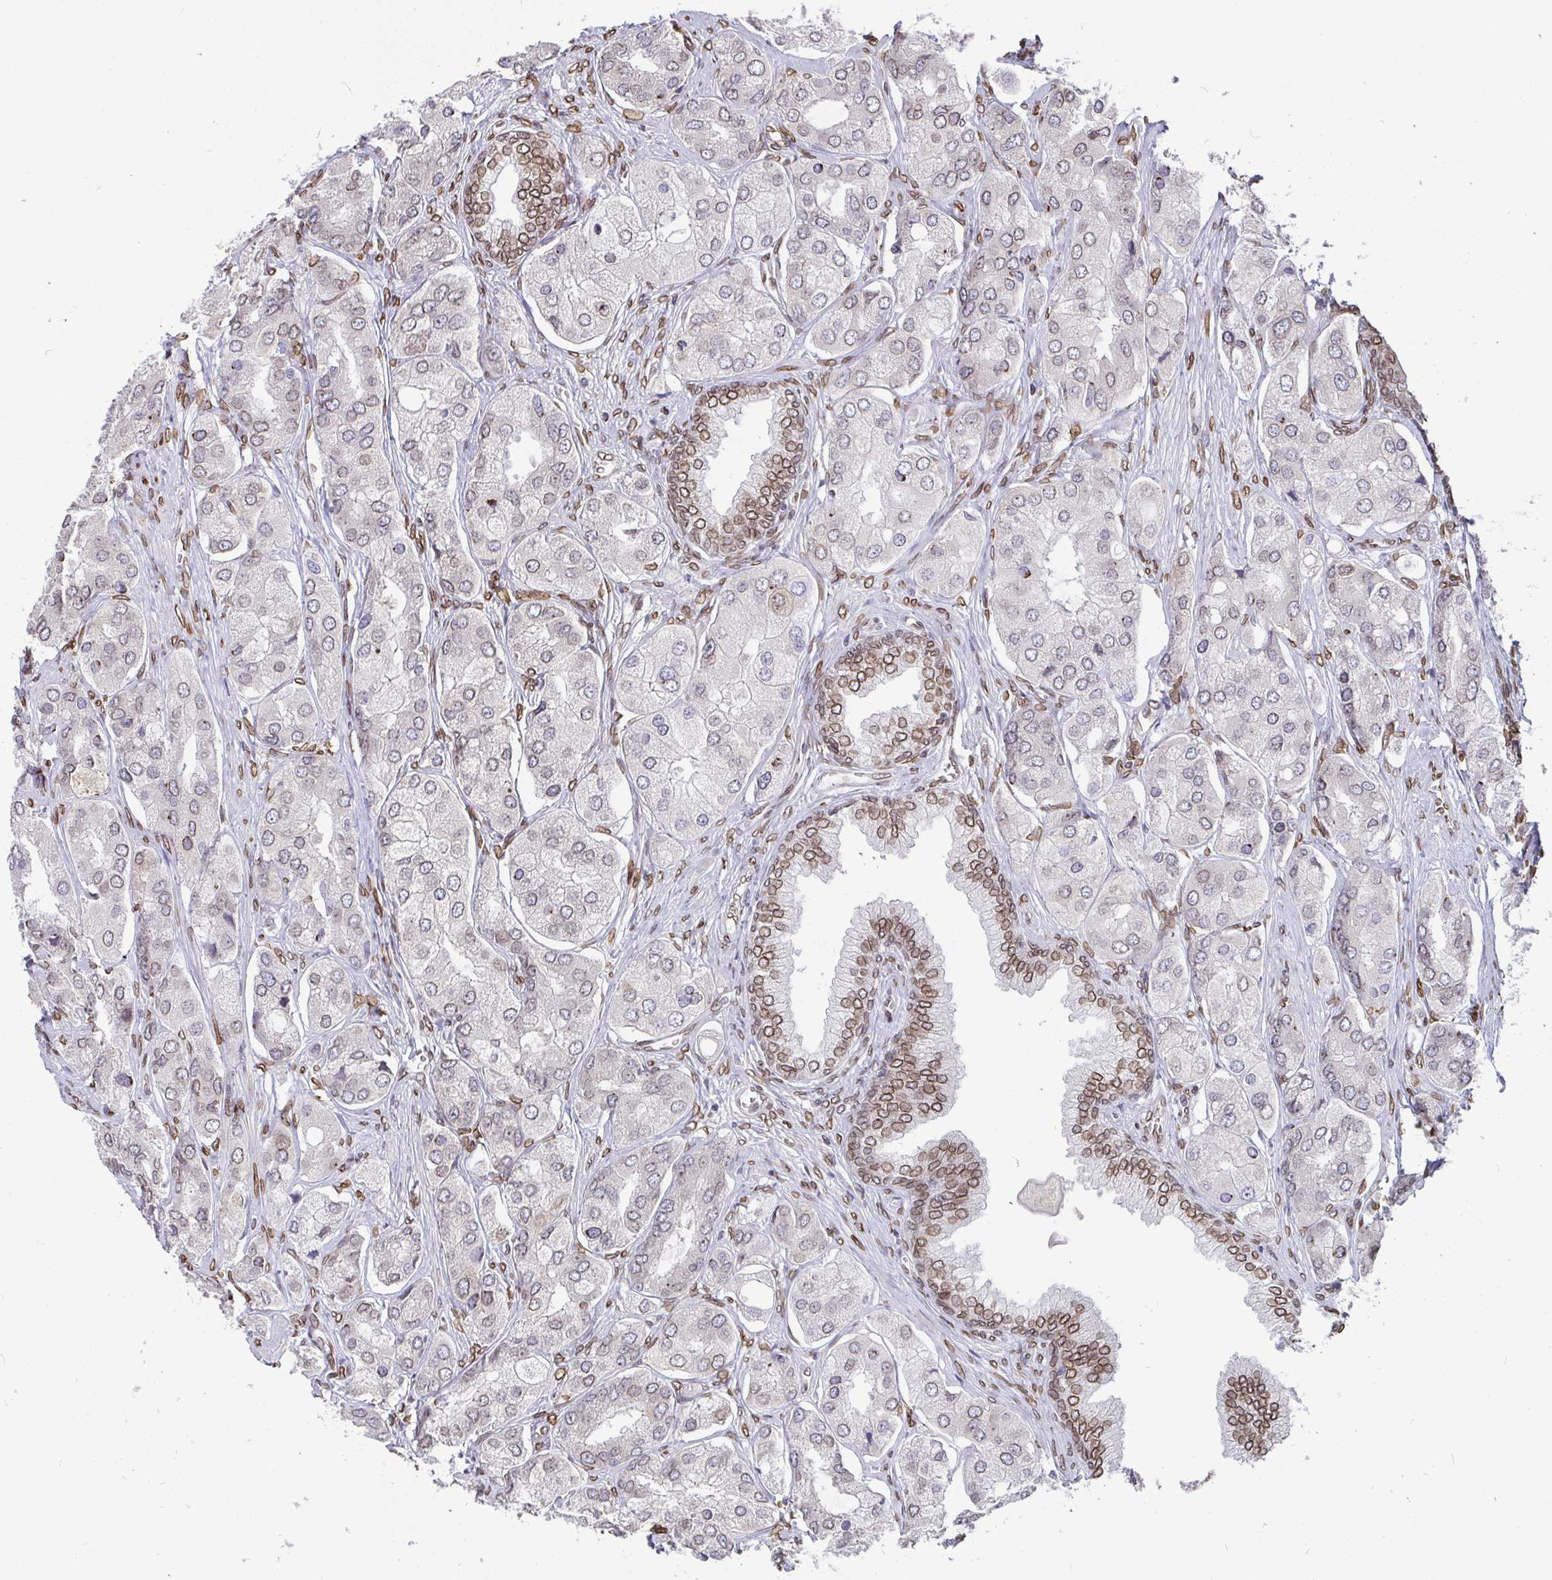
{"staining": {"intensity": "weak", "quantity": "25%-75%", "location": "cytoplasmic/membranous,nuclear"}, "tissue": "prostate cancer", "cell_type": "Tumor cells", "image_type": "cancer", "snomed": [{"axis": "morphology", "description": "Adenocarcinoma, Low grade"}, {"axis": "topography", "description": "Prostate"}], "caption": "Prostate cancer stained for a protein (brown) demonstrates weak cytoplasmic/membranous and nuclear positive staining in approximately 25%-75% of tumor cells.", "gene": "EMD", "patient": {"sex": "male", "age": 69}}